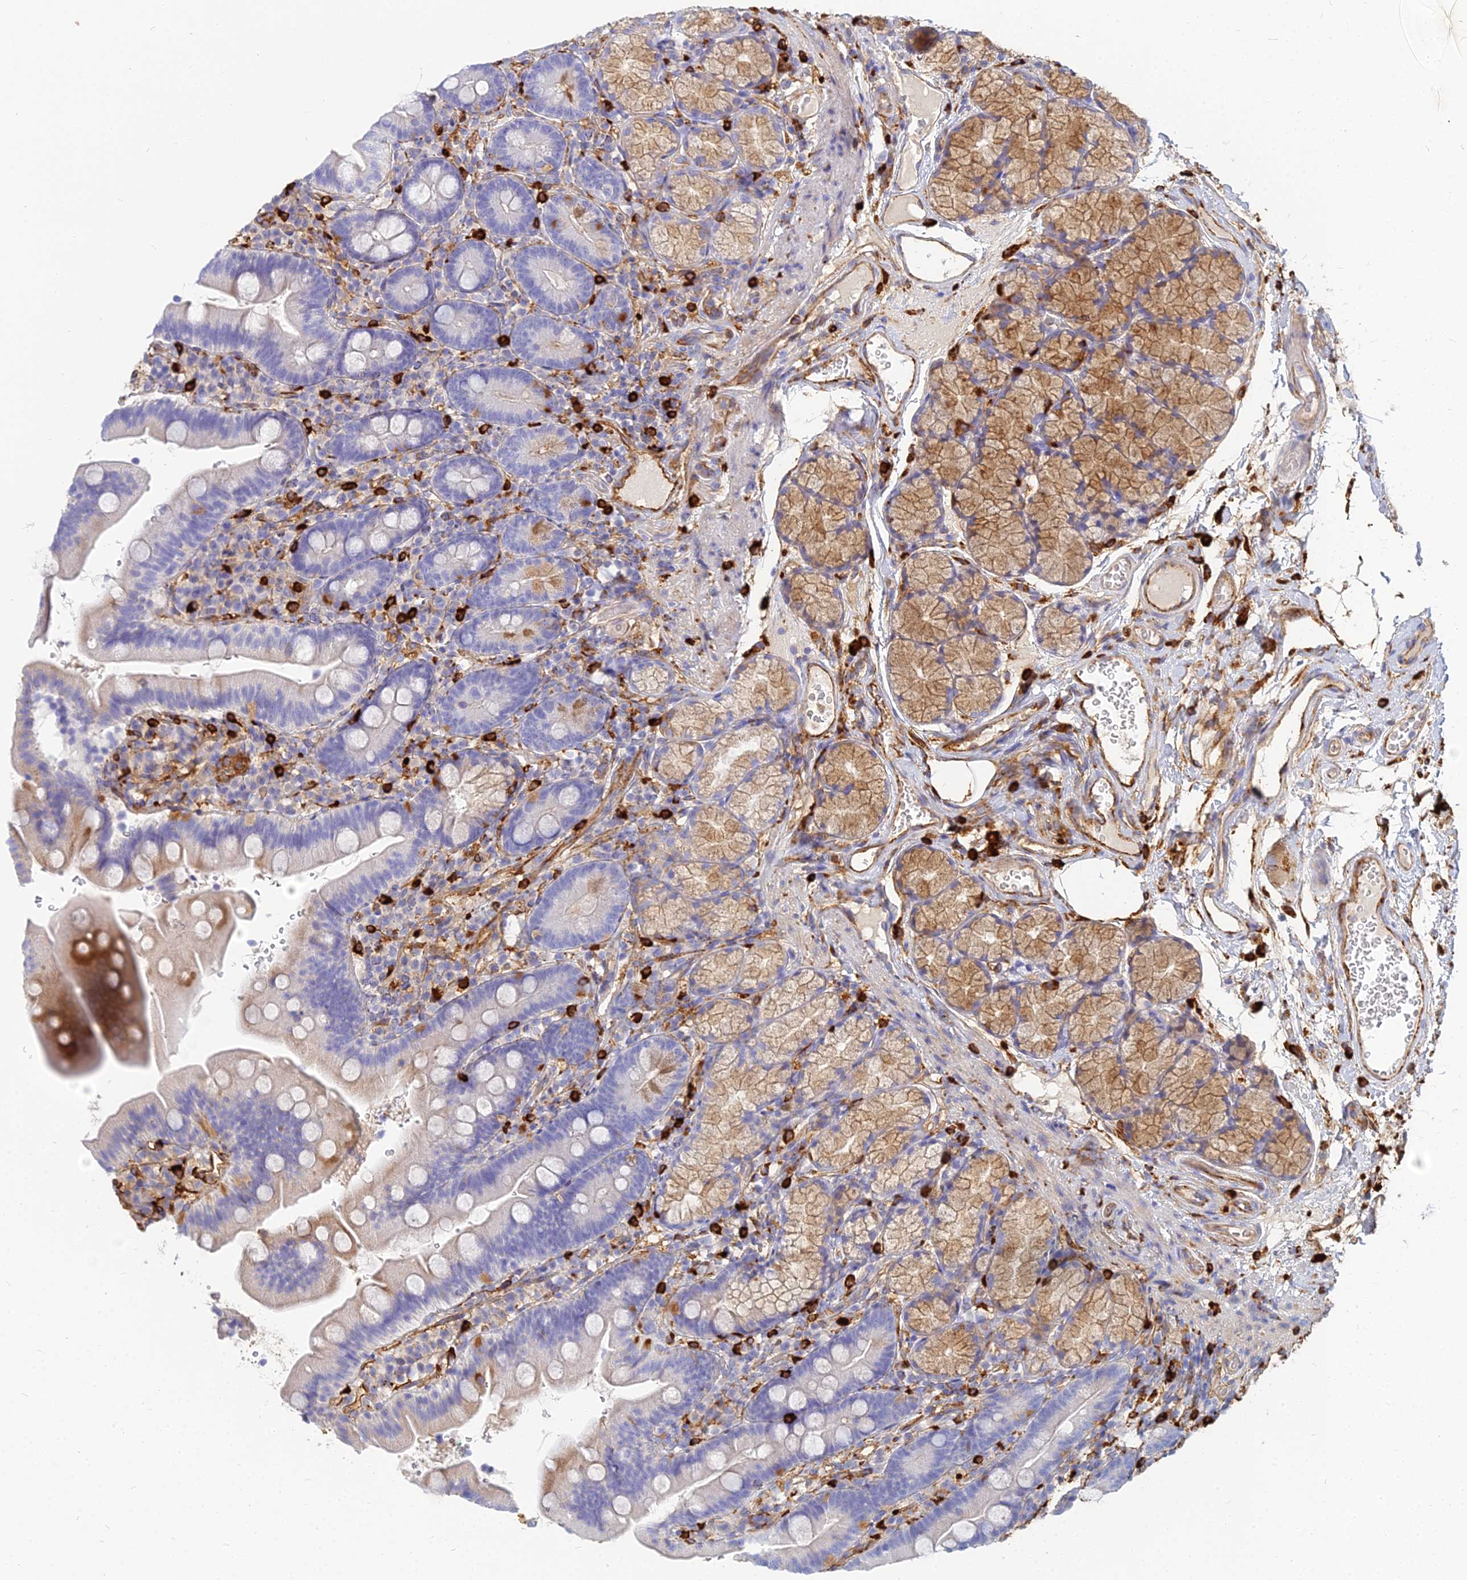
{"staining": {"intensity": "negative", "quantity": "none", "location": "none"}, "tissue": "duodenum", "cell_type": "Glandular cells", "image_type": "normal", "snomed": [{"axis": "morphology", "description": "Normal tissue, NOS"}, {"axis": "topography", "description": "Duodenum"}], "caption": "The IHC micrograph has no significant expression in glandular cells of duodenum.", "gene": "VAT1", "patient": {"sex": "female", "age": 67}}